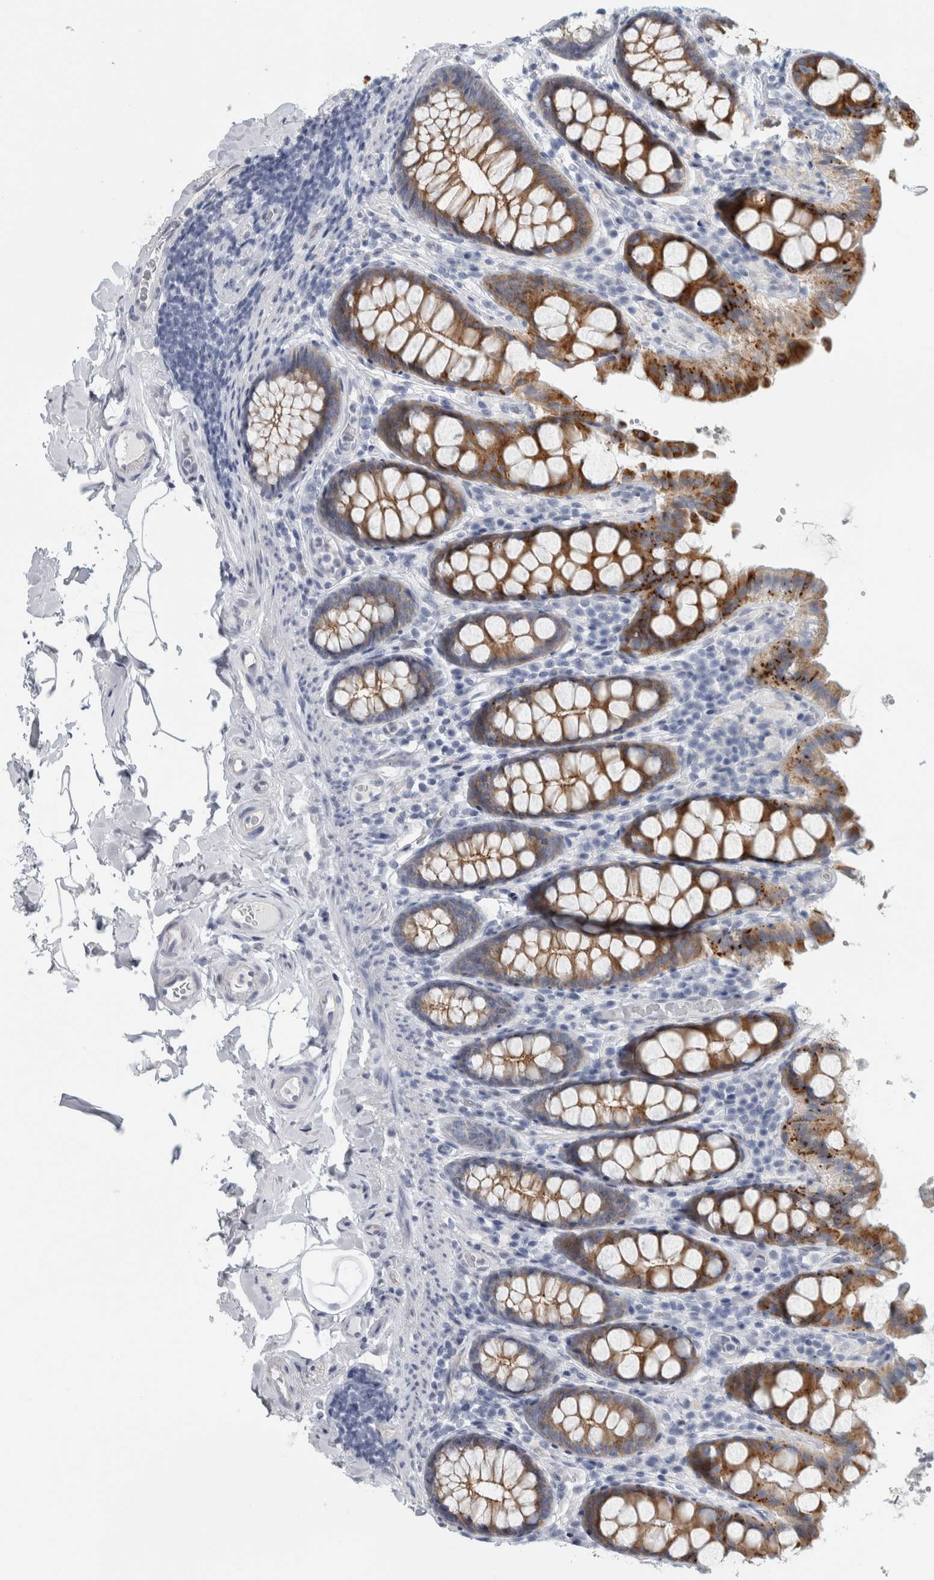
{"staining": {"intensity": "negative", "quantity": "none", "location": "none"}, "tissue": "colon", "cell_type": "Endothelial cells", "image_type": "normal", "snomed": [{"axis": "morphology", "description": "Normal tissue, NOS"}, {"axis": "topography", "description": "Colon"}, {"axis": "topography", "description": "Peripheral nerve tissue"}], "caption": "High power microscopy image of an immunohistochemistry (IHC) micrograph of unremarkable colon, revealing no significant expression in endothelial cells.", "gene": "B3GNT3", "patient": {"sex": "female", "age": 61}}